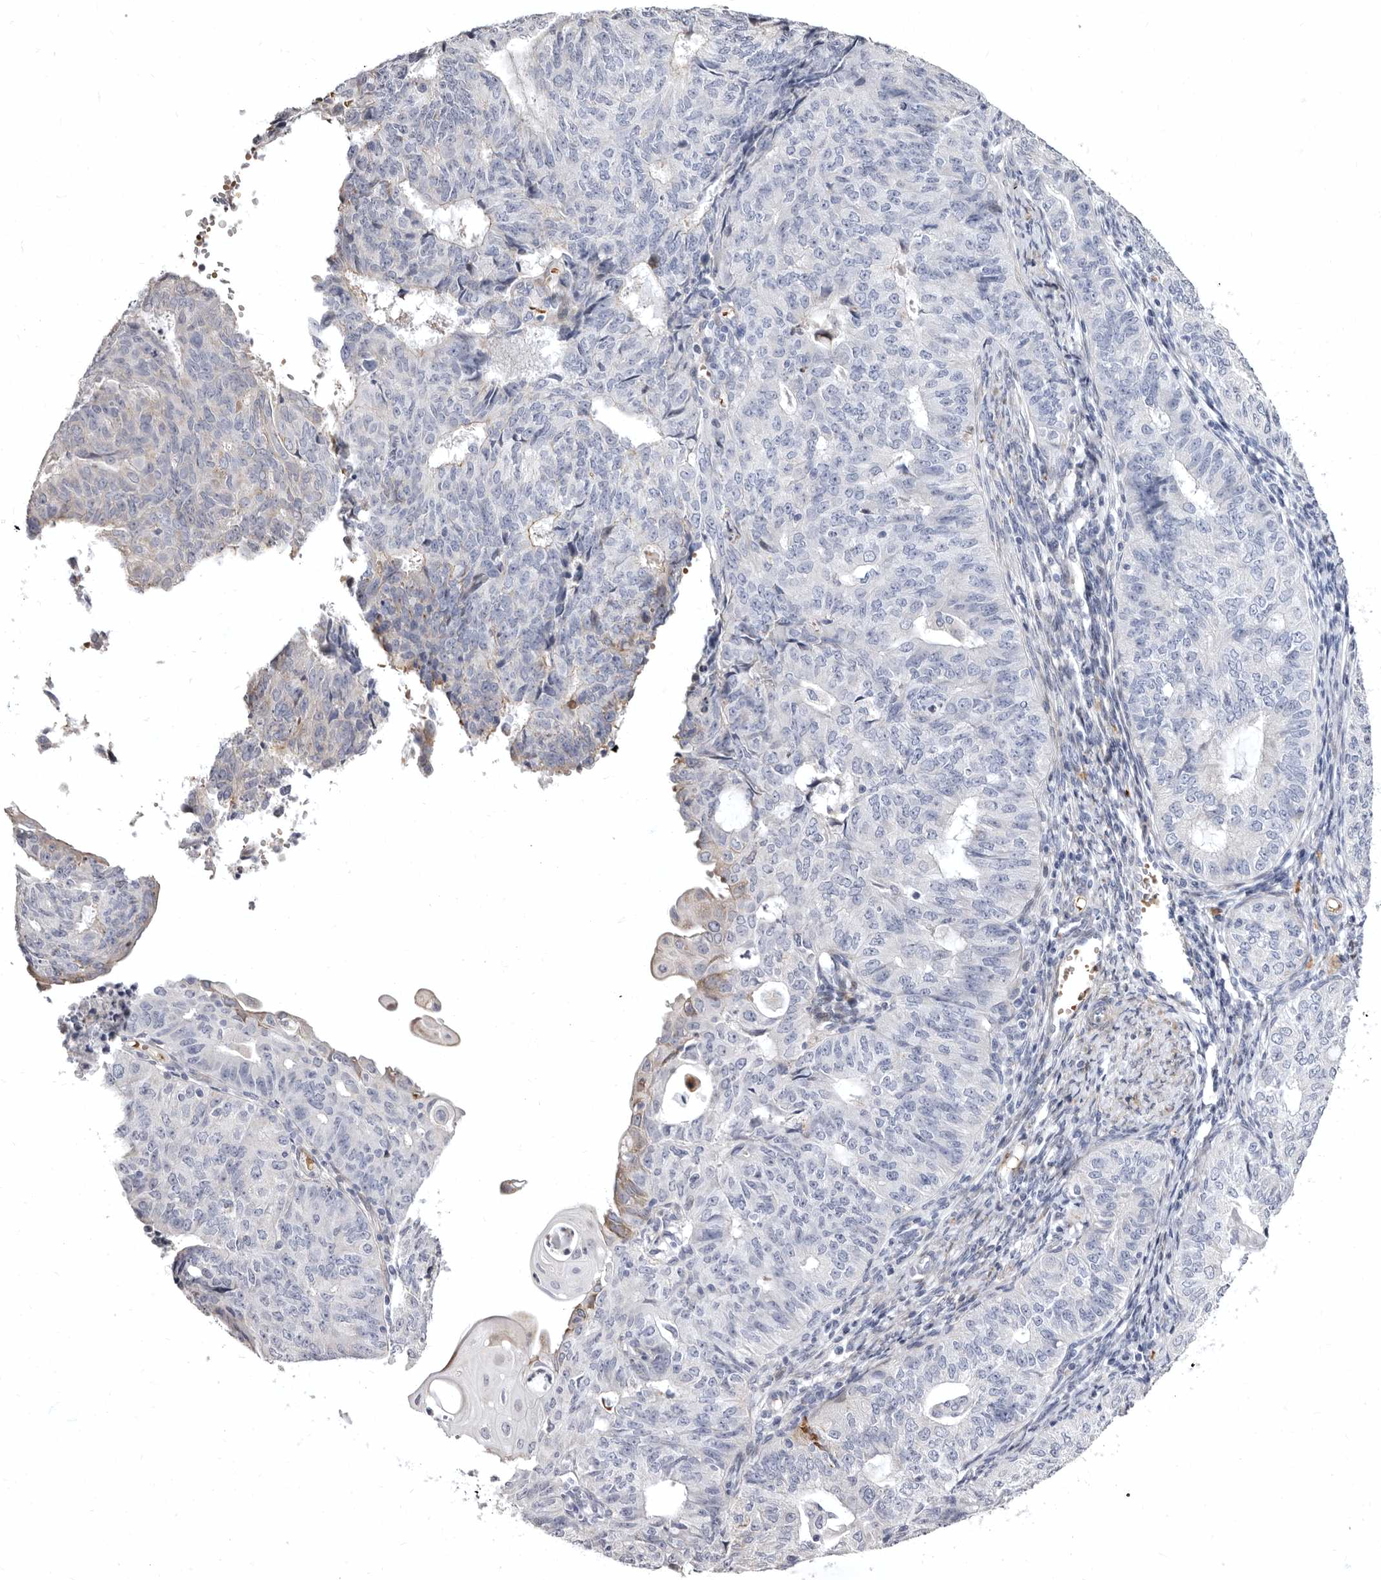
{"staining": {"intensity": "negative", "quantity": "none", "location": "none"}, "tissue": "endometrial cancer", "cell_type": "Tumor cells", "image_type": "cancer", "snomed": [{"axis": "morphology", "description": "Adenocarcinoma, NOS"}, {"axis": "topography", "description": "Endometrium"}], "caption": "Endometrial cancer stained for a protein using immunohistochemistry (IHC) shows no expression tumor cells.", "gene": "AIDA", "patient": {"sex": "female", "age": 32}}